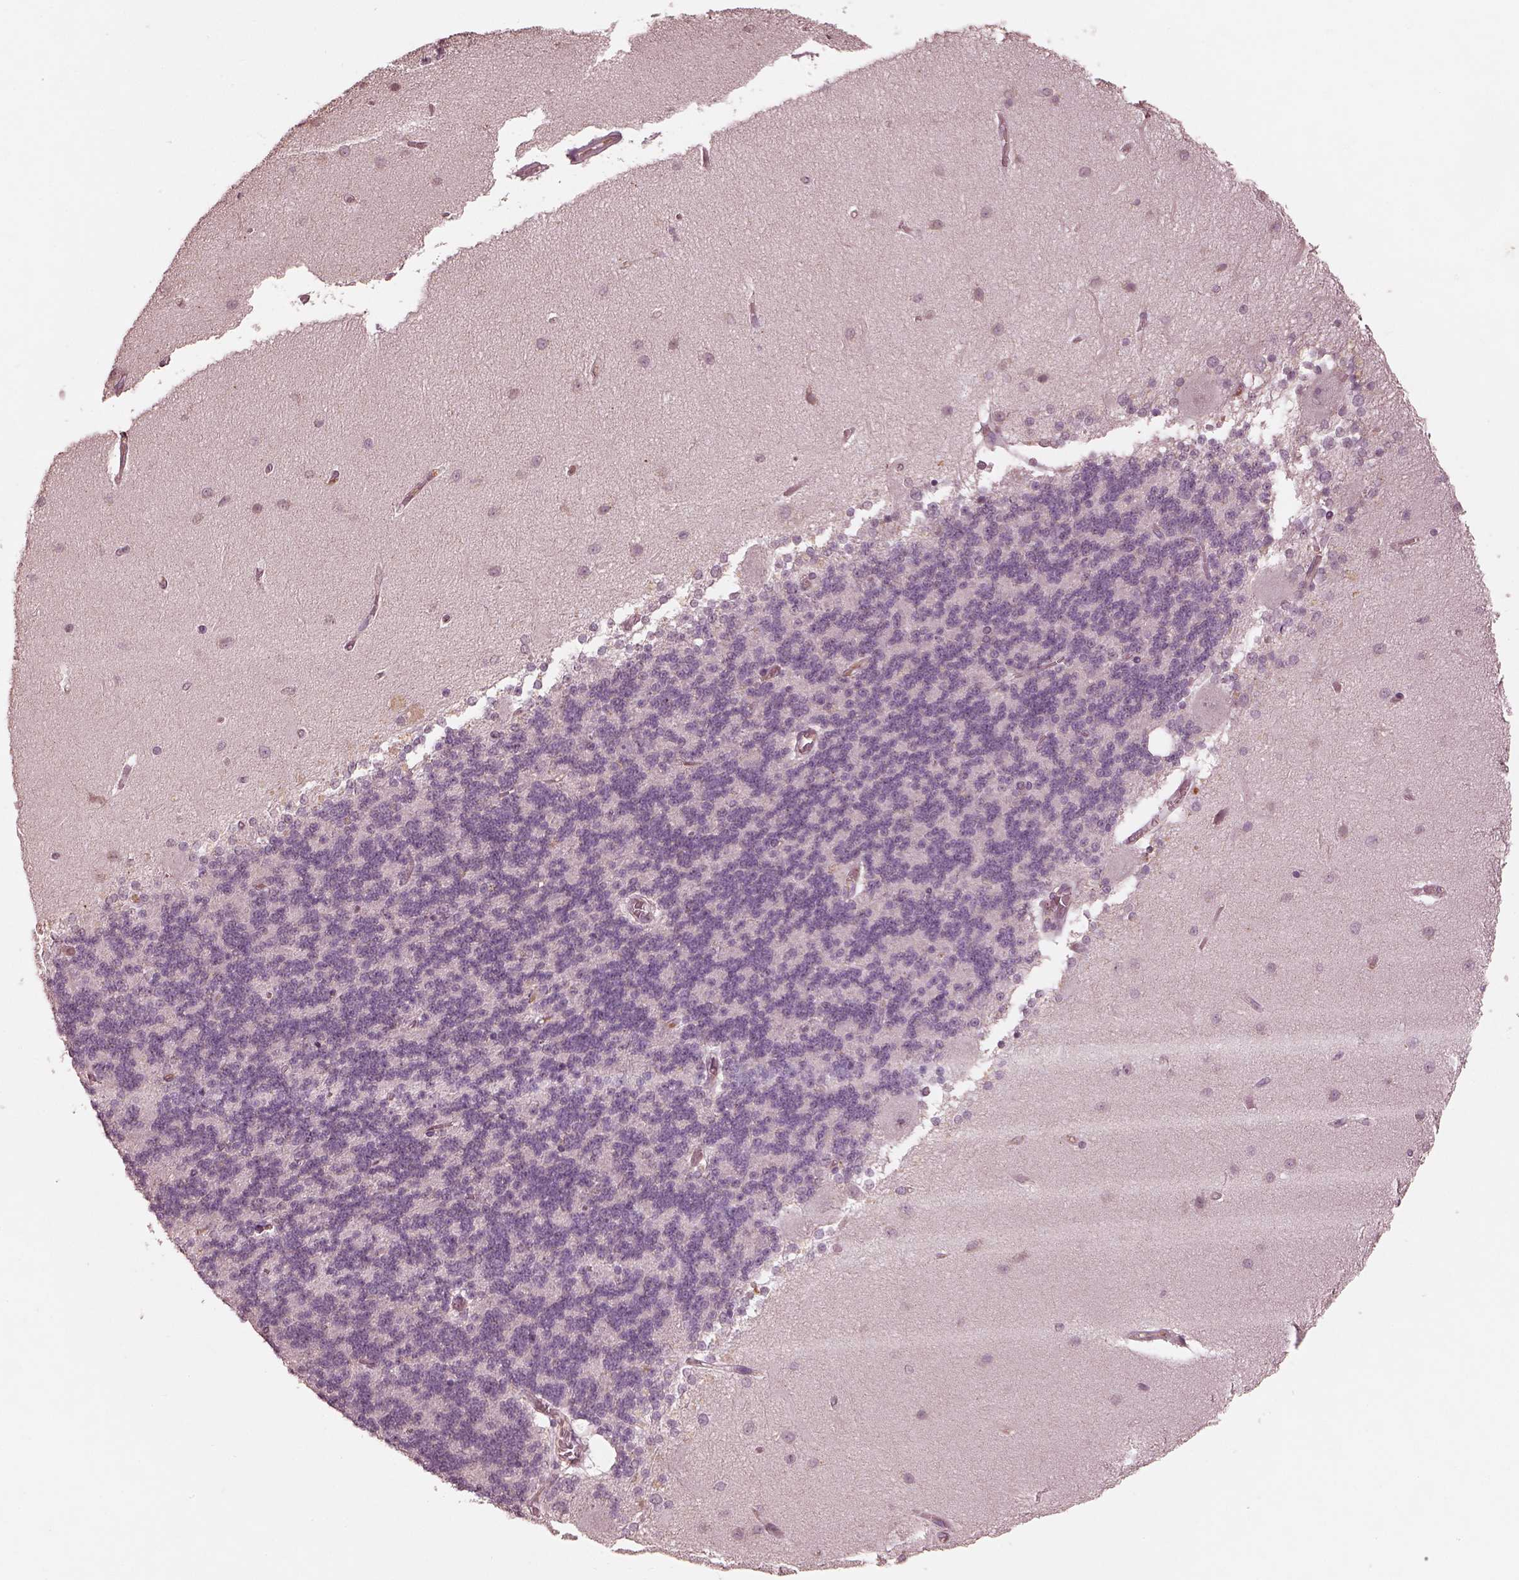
{"staining": {"intensity": "negative", "quantity": "none", "location": "none"}, "tissue": "cerebellum", "cell_type": "Cells in granular layer", "image_type": "normal", "snomed": [{"axis": "morphology", "description": "Normal tissue, NOS"}, {"axis": "topography", "description": "Cerebellum"}], "caption": "Photomicrograph shows no significant protein staining in cells in granular layer of normal cerebellum.", "gene": "CALR3", "patient": {"sex": "female", "age": 54}}